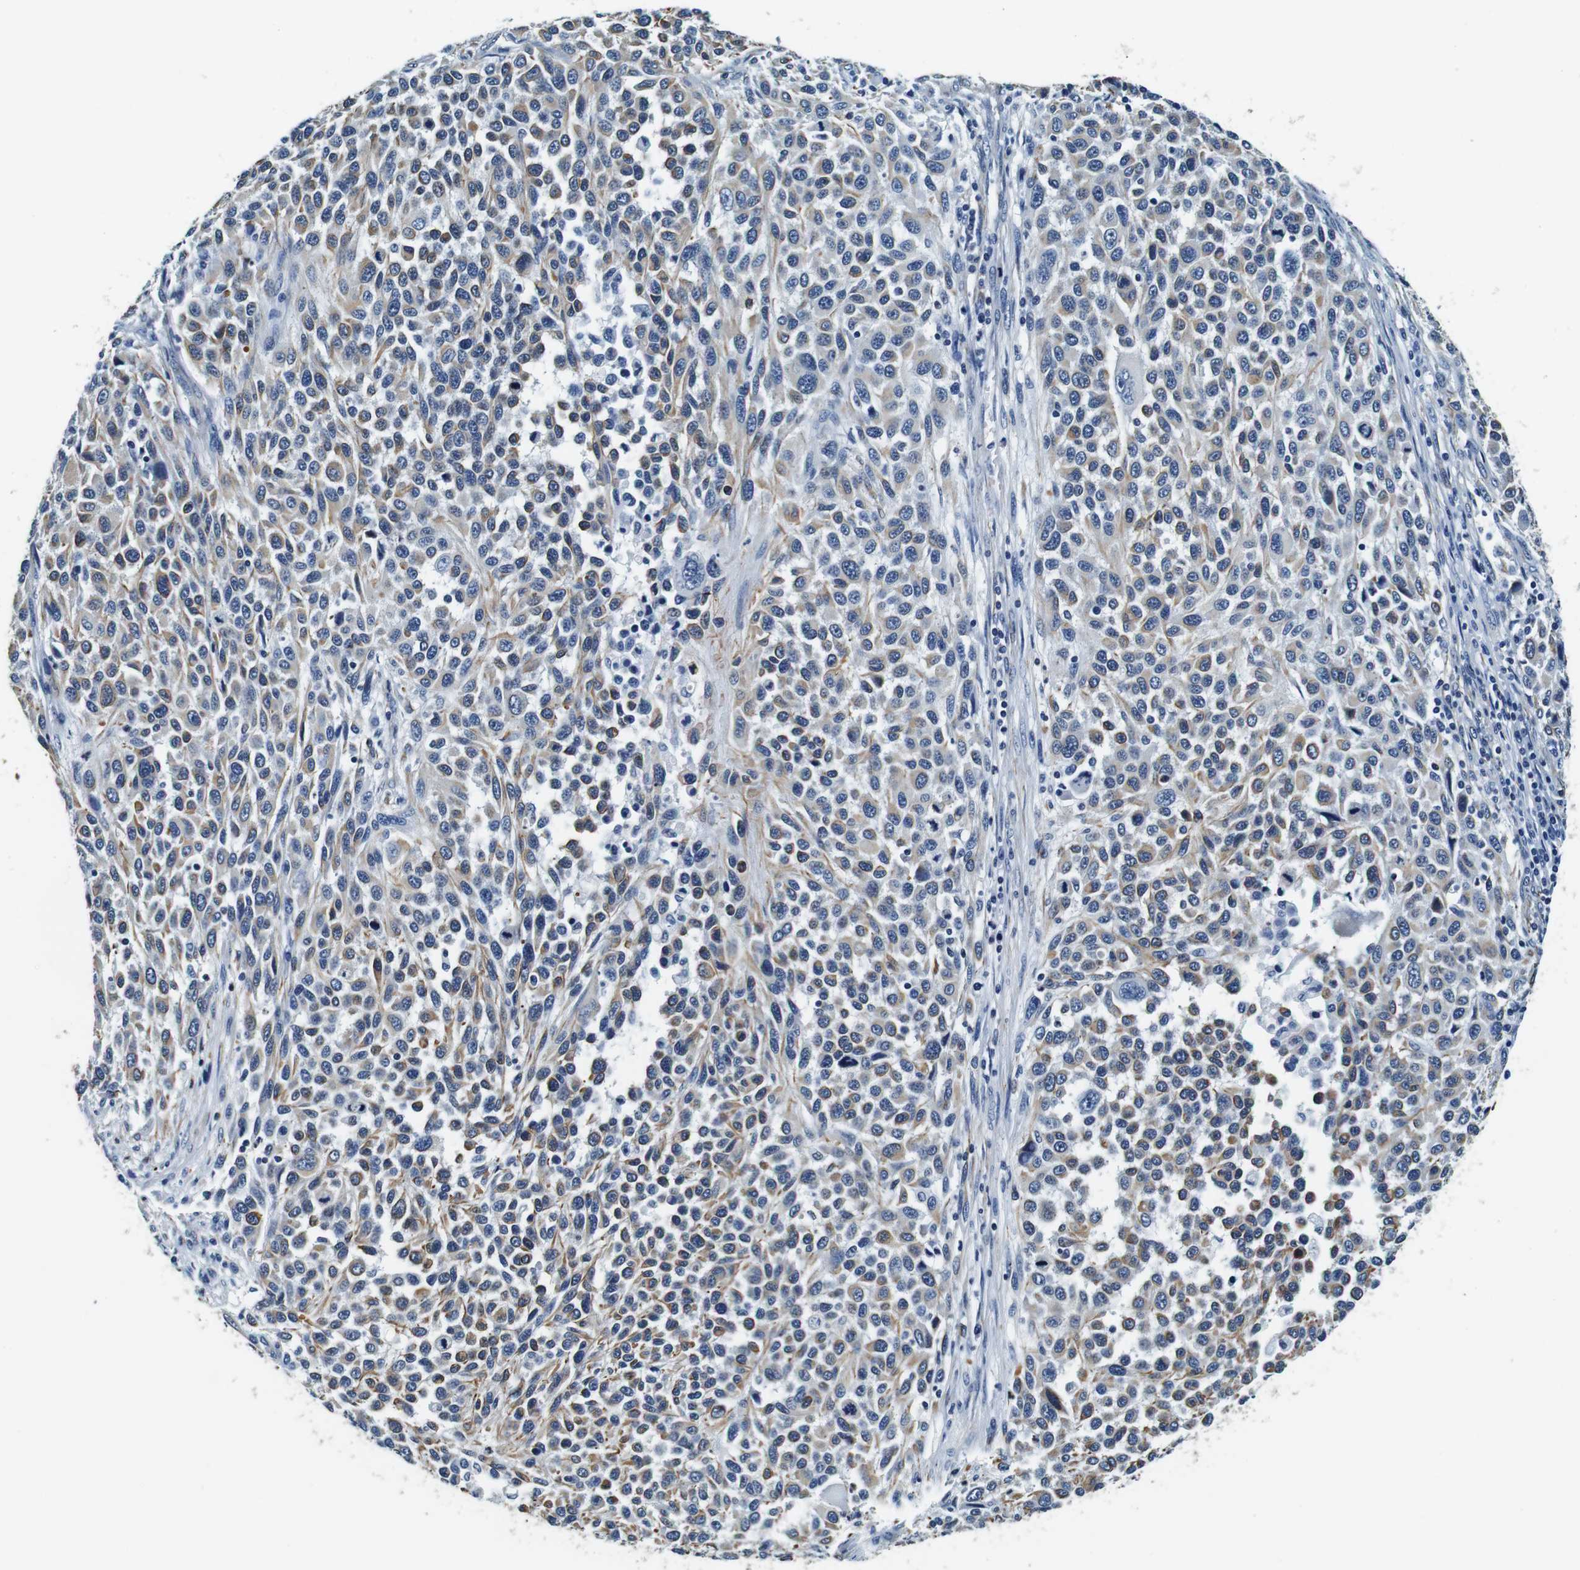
{"staining": {"intensity": "negative", "quantity": "none", "location": "none"}, "tissue": "melanoma", "cell_type": "Tumor cells", "image_type": "cancer", "snomed": [{"axis": "morphology", "description": "Malignant melanoma, Metastatic site"}, {"axis": "topography", "description": "Lymph node"}], "caption": "DAB (3,3'-diaminobenzidine) immunohistochemical staining of melanoma exhibits no significant staining in tumor cells.", "gene": "GJE1", "patient": {"sex": "male", "age": 61}}